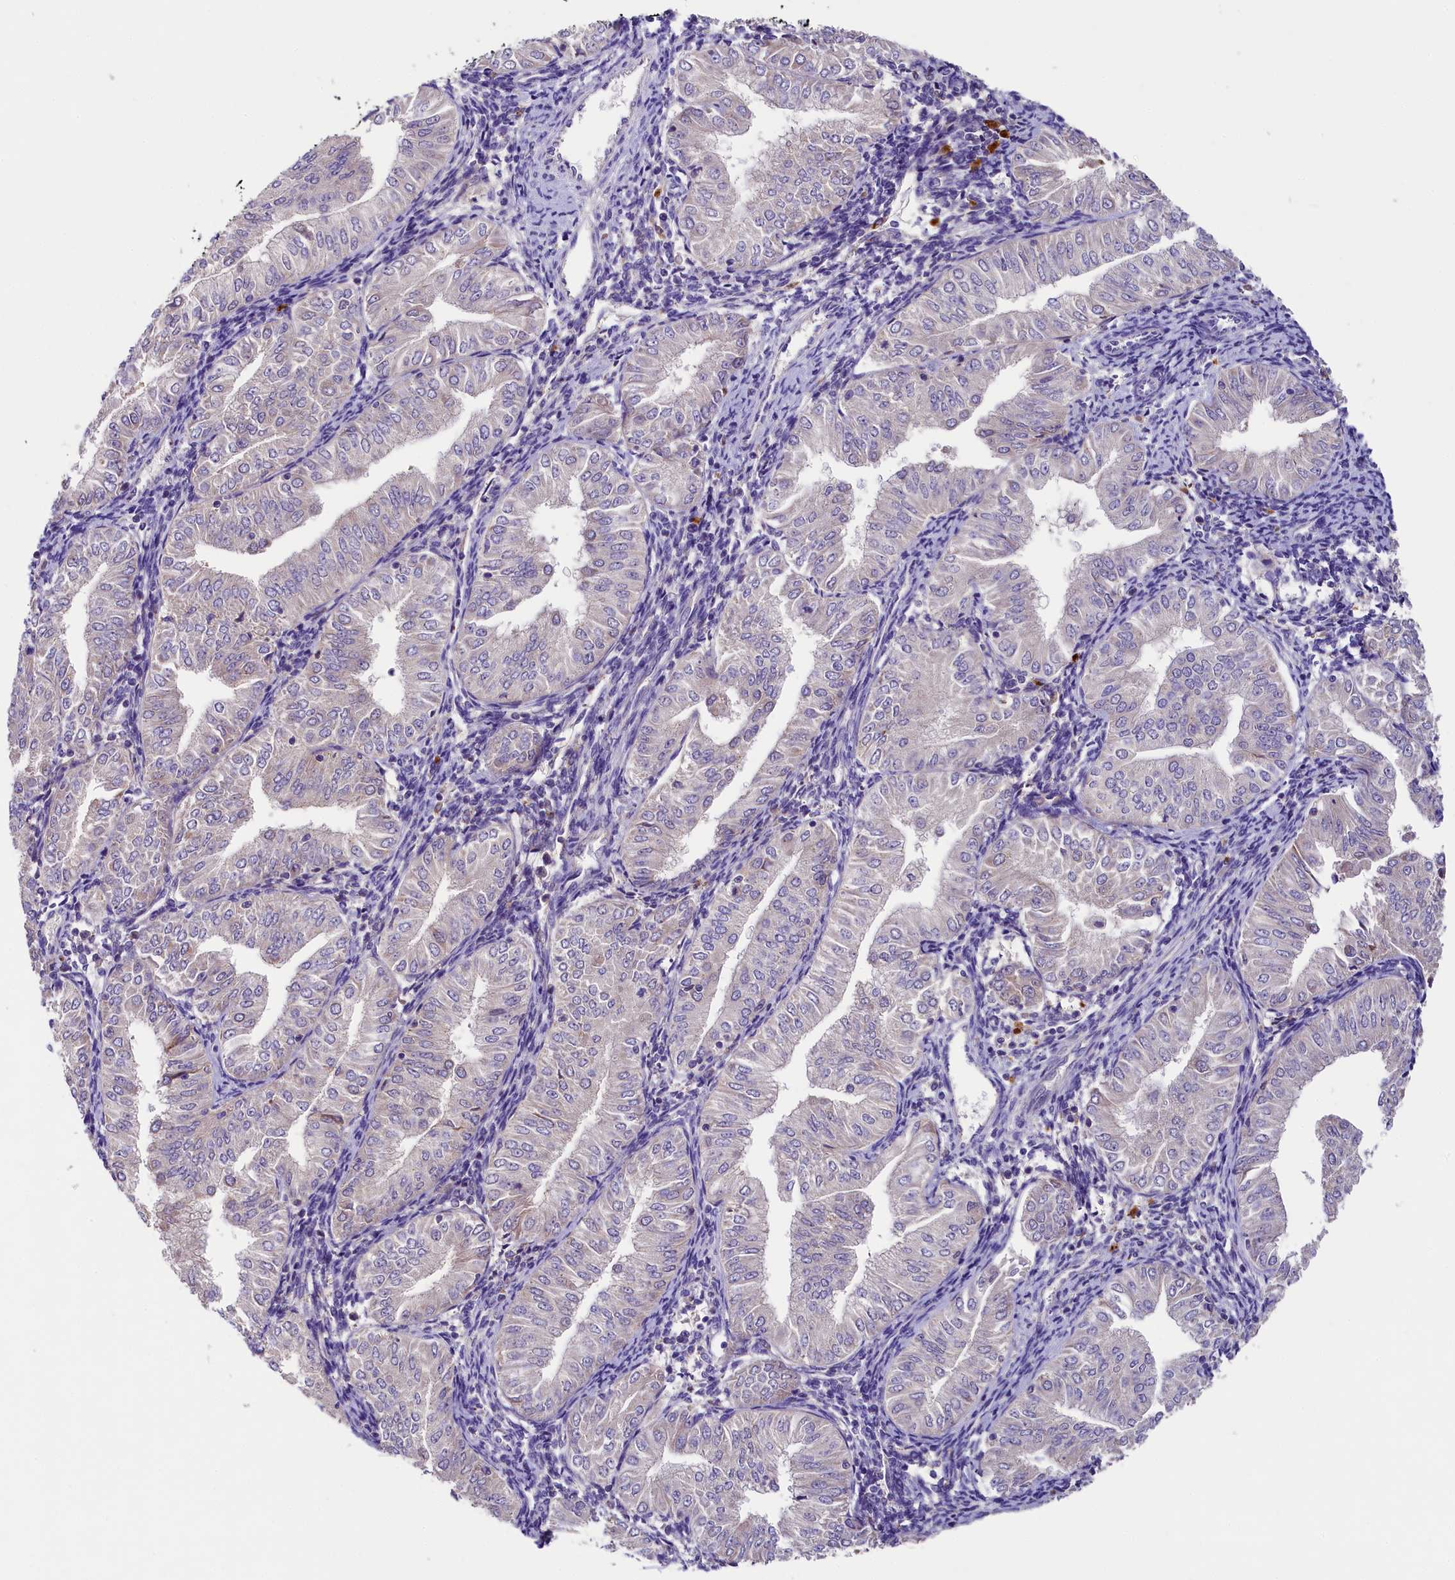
{"staining": {"intensity": "negative", "quantity": "none", "location": "none"}, "tissue": "endometrial cancer", "cell_type": "Tumor cells", "image_type": "cancer", "snomed": [{"axis": "morphology", "description": "Normal tissue, NOS"}, {"axis": "morphology", "description": "Adenocarcinoma, NOS"}, {"axis": "topography", "description": "Endometrium"}], "caption": "The micrograph exhibits no staining of tumor cells in endometrial adenocarcinoma.", "gene": "PMPCB", "patient": {"sex": "female", "age": 53}}